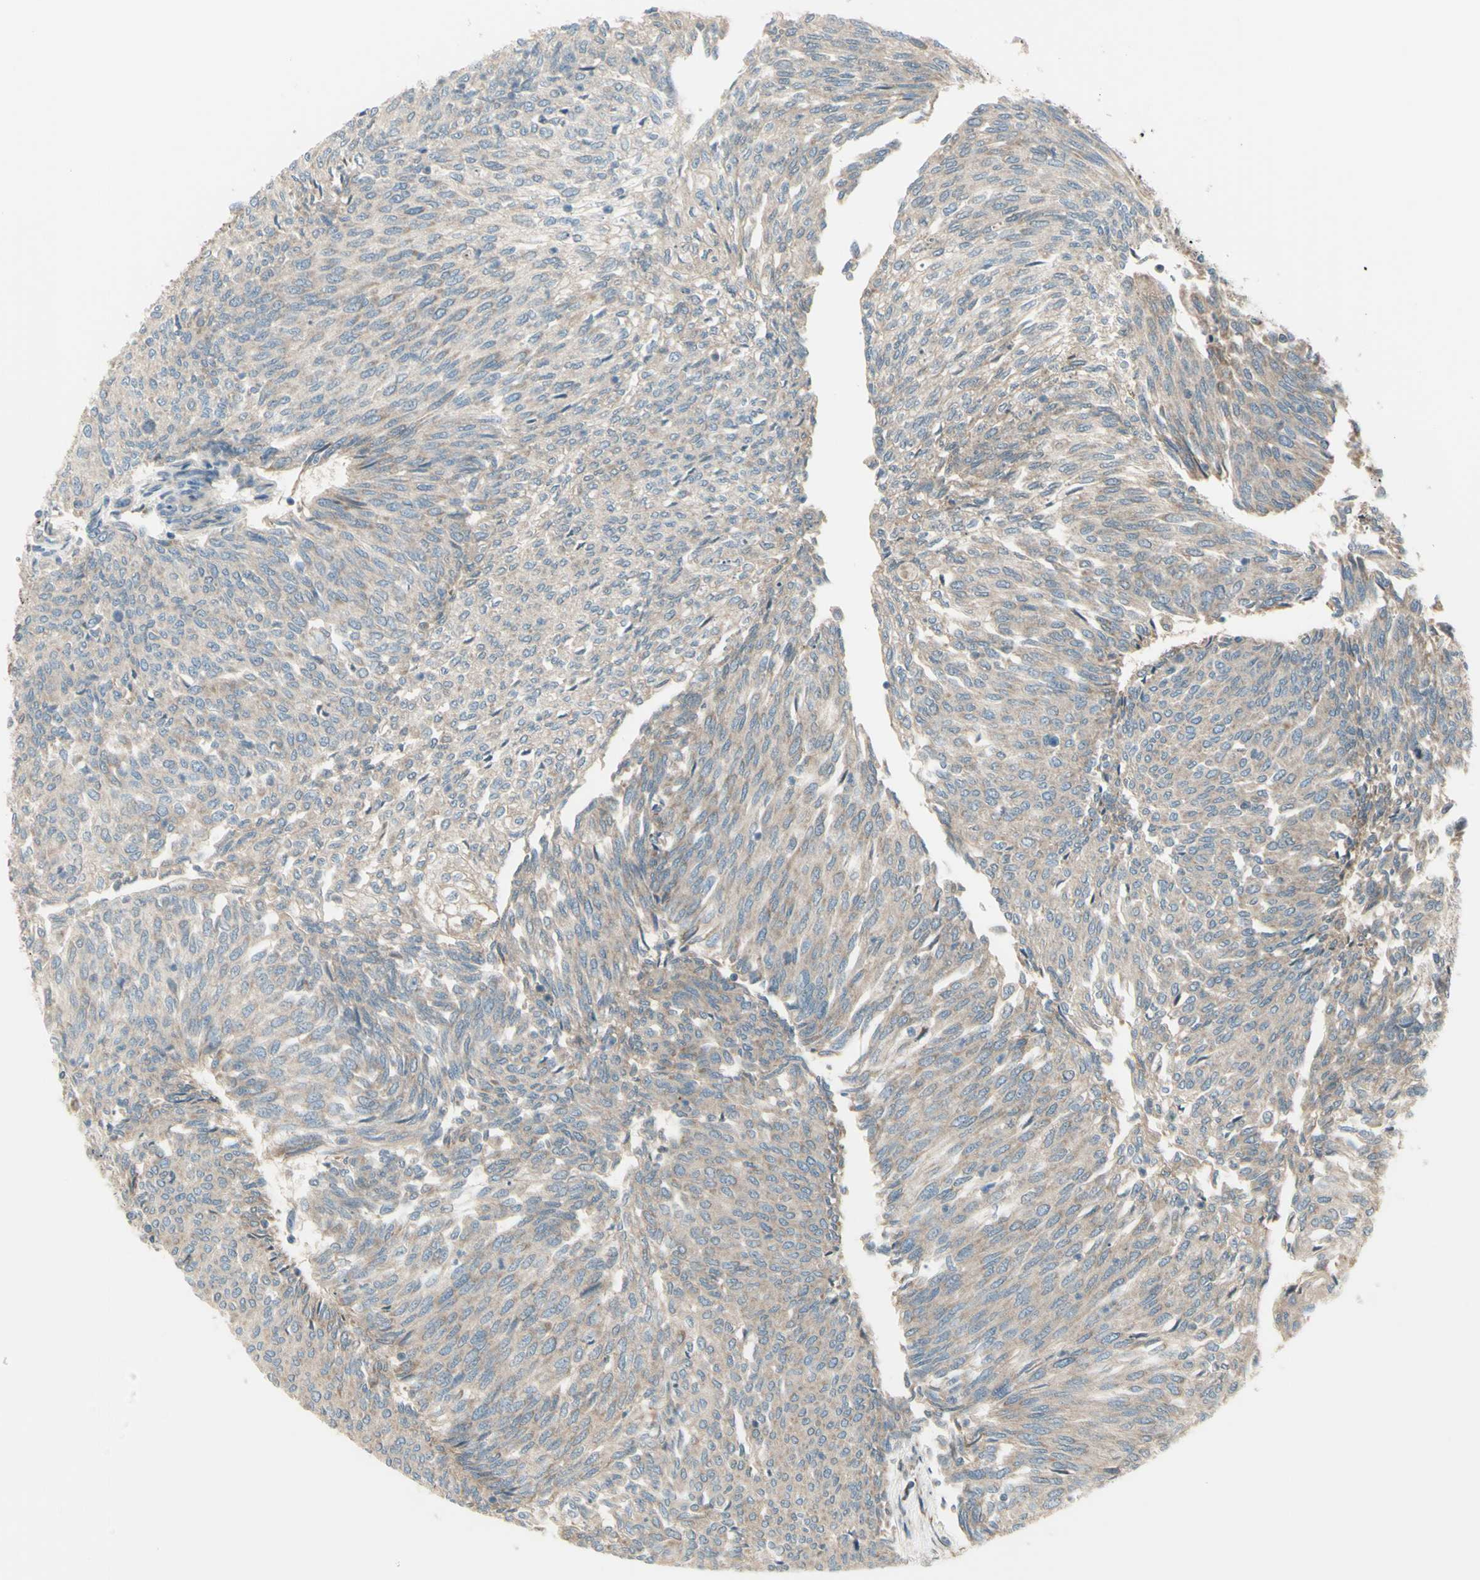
{"staining": {"intensity": "weak", "quantity": ">75%", "location": "cytoplasmic/membranous"}, "tissue": "urothelial cancer", "cell_type": "Tumor cells", "image_type": "cancer", "snomed": [{"axis": "morphology", "description": "Urothelial carcinoma, Low grade"}, {"axis": "topography", "description": "Urinary bladder"}], "caption": "A brown stain highlights weak cytoplasmic/membranous expression of a protein in human low-grade urothelial carcinoma tumor cells. The protein is stained brown, and the nuclei are stained in blue (DAB (3,3'-diaminobenzidine) IHC with brightfield microscopy, high magnification).", "gene": "NAXD", "patient": {"sex": "female", "age": 79}}